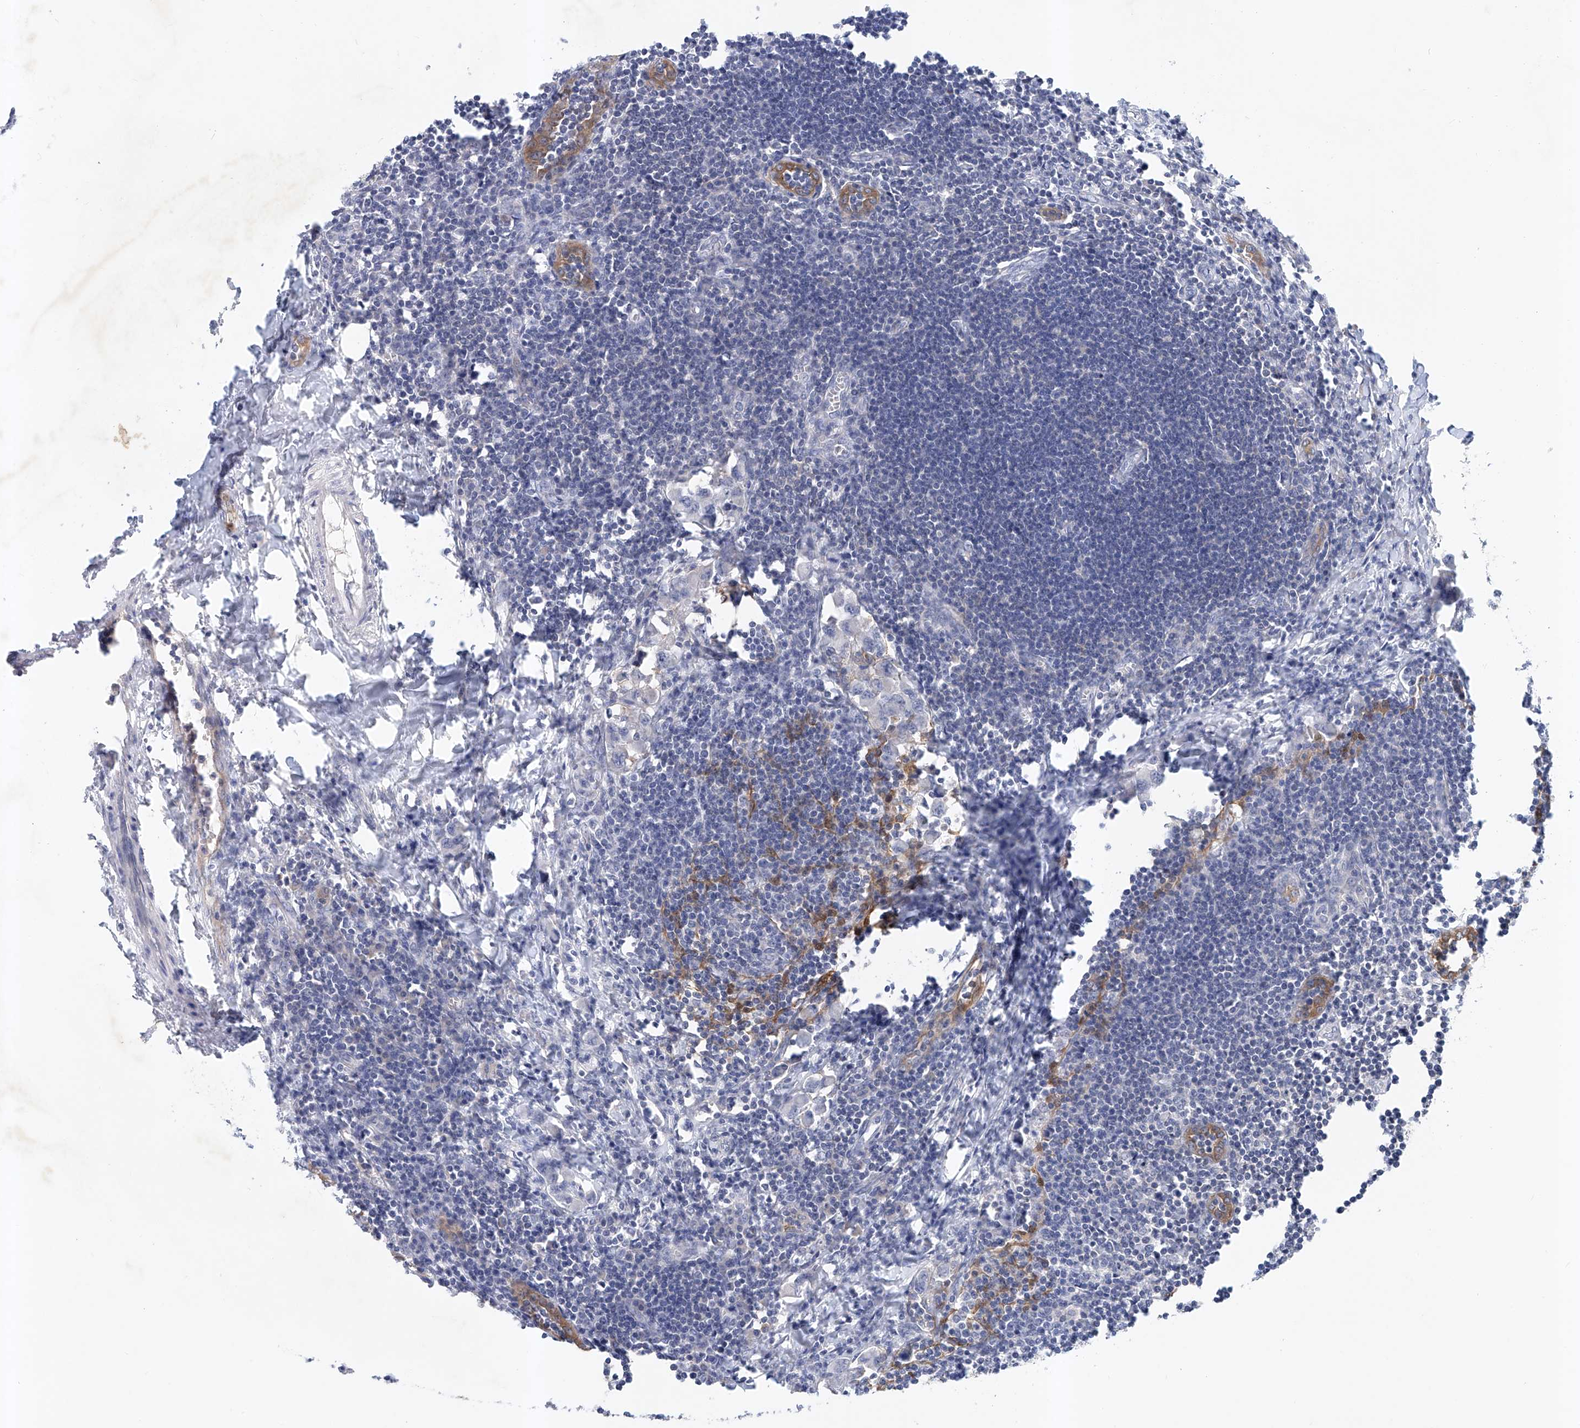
{"staining": {"intensity": "moderate", "quantity": ">75%", "location": "cytoplasmic/membranous"}, "tissue": "lymph node", "cell_type": "Germinal center cells", "image_type": "normal", "snomed": [{"axis": "morphology", "description": "Normal tissue, NOS"}, {"axis": "morphology", "description": "Malignant melanoma, Metastatic site"}, {"axis": "topography", "description": "Lymph node"}], "caption": "Immunohistochemistry micrograph of unremarkable lymph node: lymph node stained using immunohistochemistry shows medium levels of moderate protein expression localized specifically in the cytoplasmic/membranous of germinal center cells, appearing as a cytoplasmic/membranous brown color.", "gene": "CARMIL1", "patient": {"sex": "male", "age": 41}}